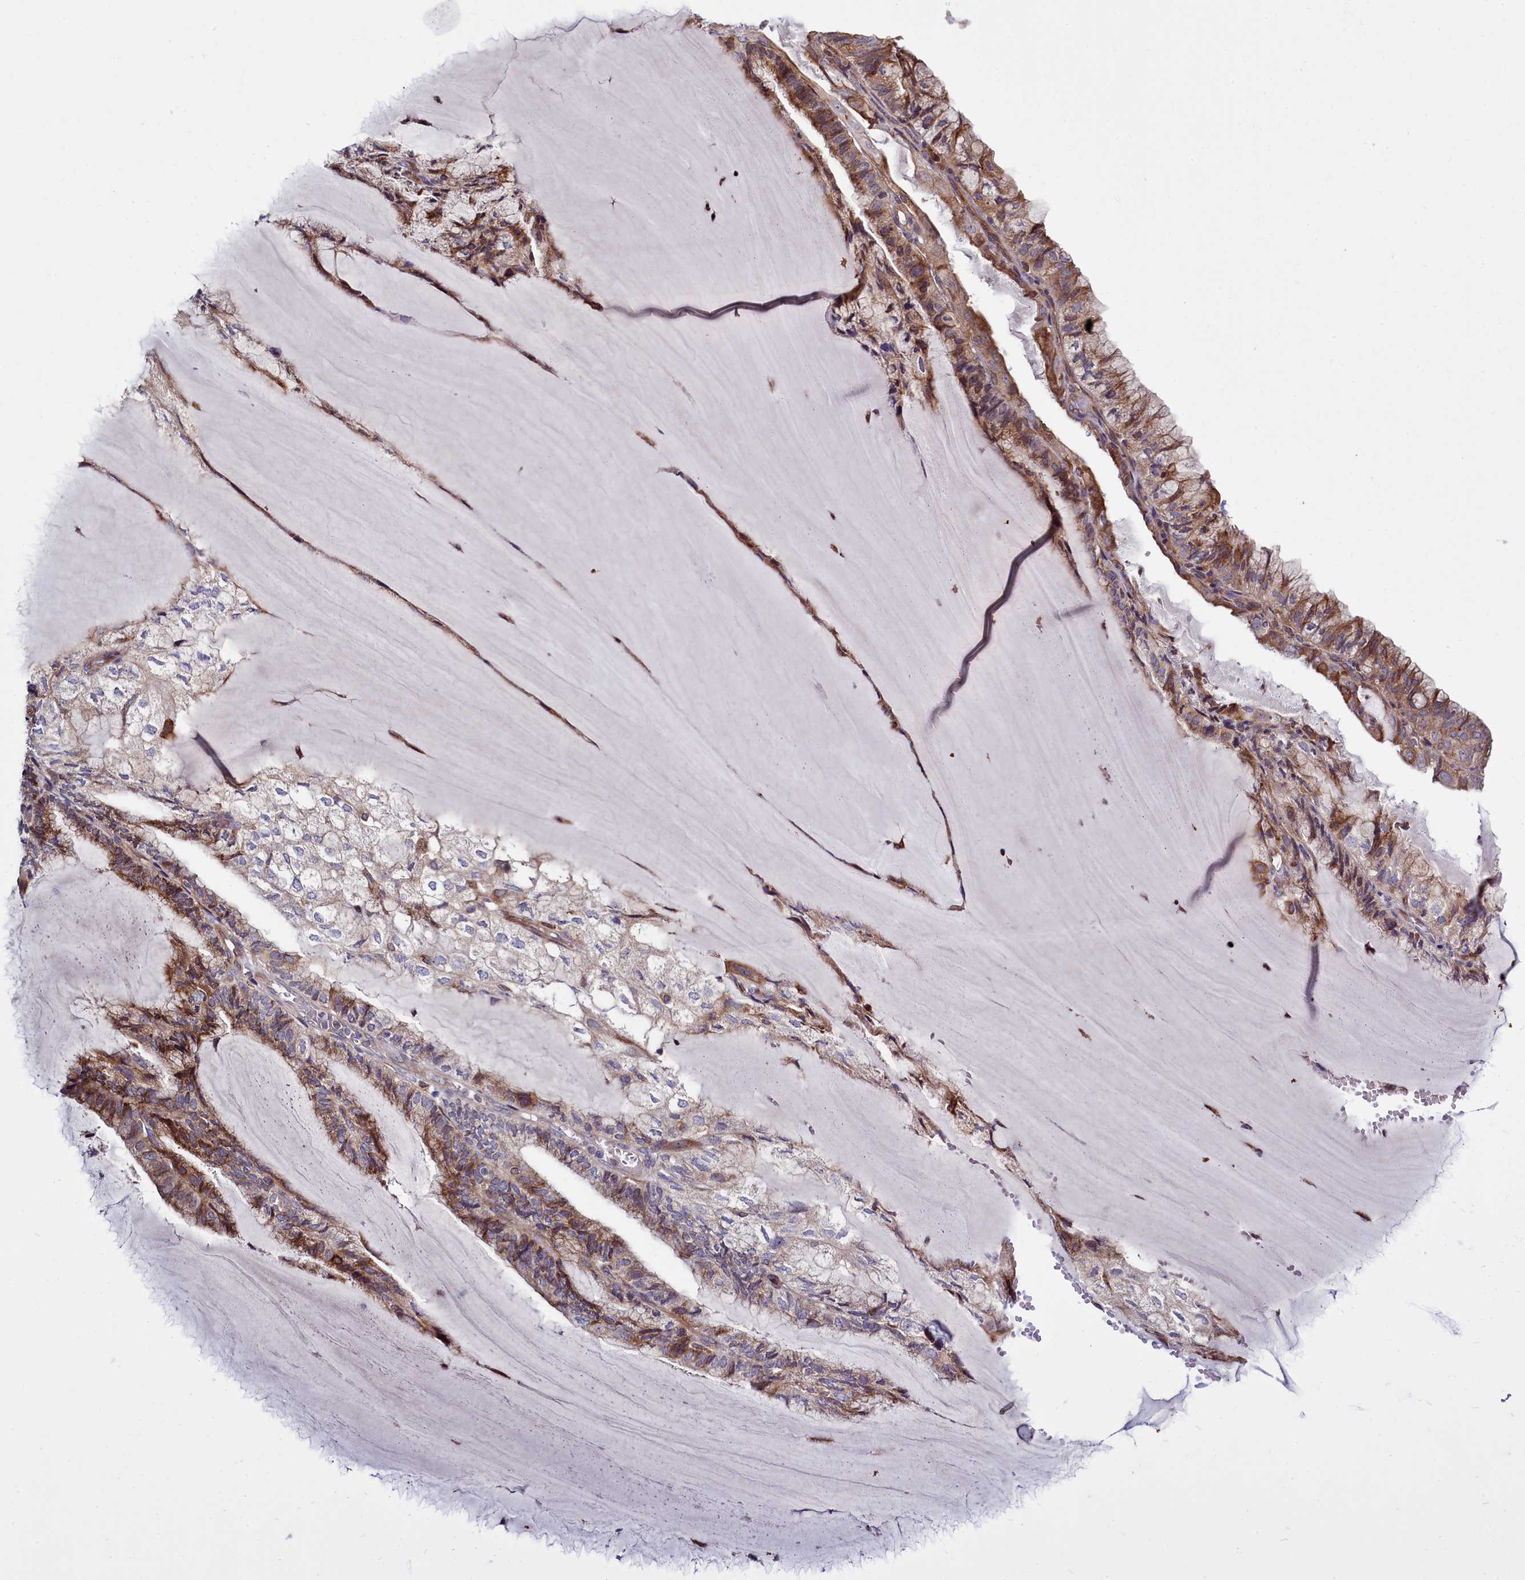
{"staining": {"intensity": "moderate", "quantity": ">75%", "location": "cytoplasmic/membranous"}, "tissue": "endometrial cancer", "cell_type": "Tumor cells", "image_type": "cancer", "snomed": [{"axis": "morphology", "description": "Adenocarcinoma, NOS"}, {"axis": "topography", "description": "Endometrium"}], "caption": "Endometrial cancer was stained to show a protein in brown. There is medium levels of moderate cytoplasmic/membranous staining in approximately >75% of tumor cells.", "gene": "RAPGEF4", "patient": {"sex": "female", "age": 81}}